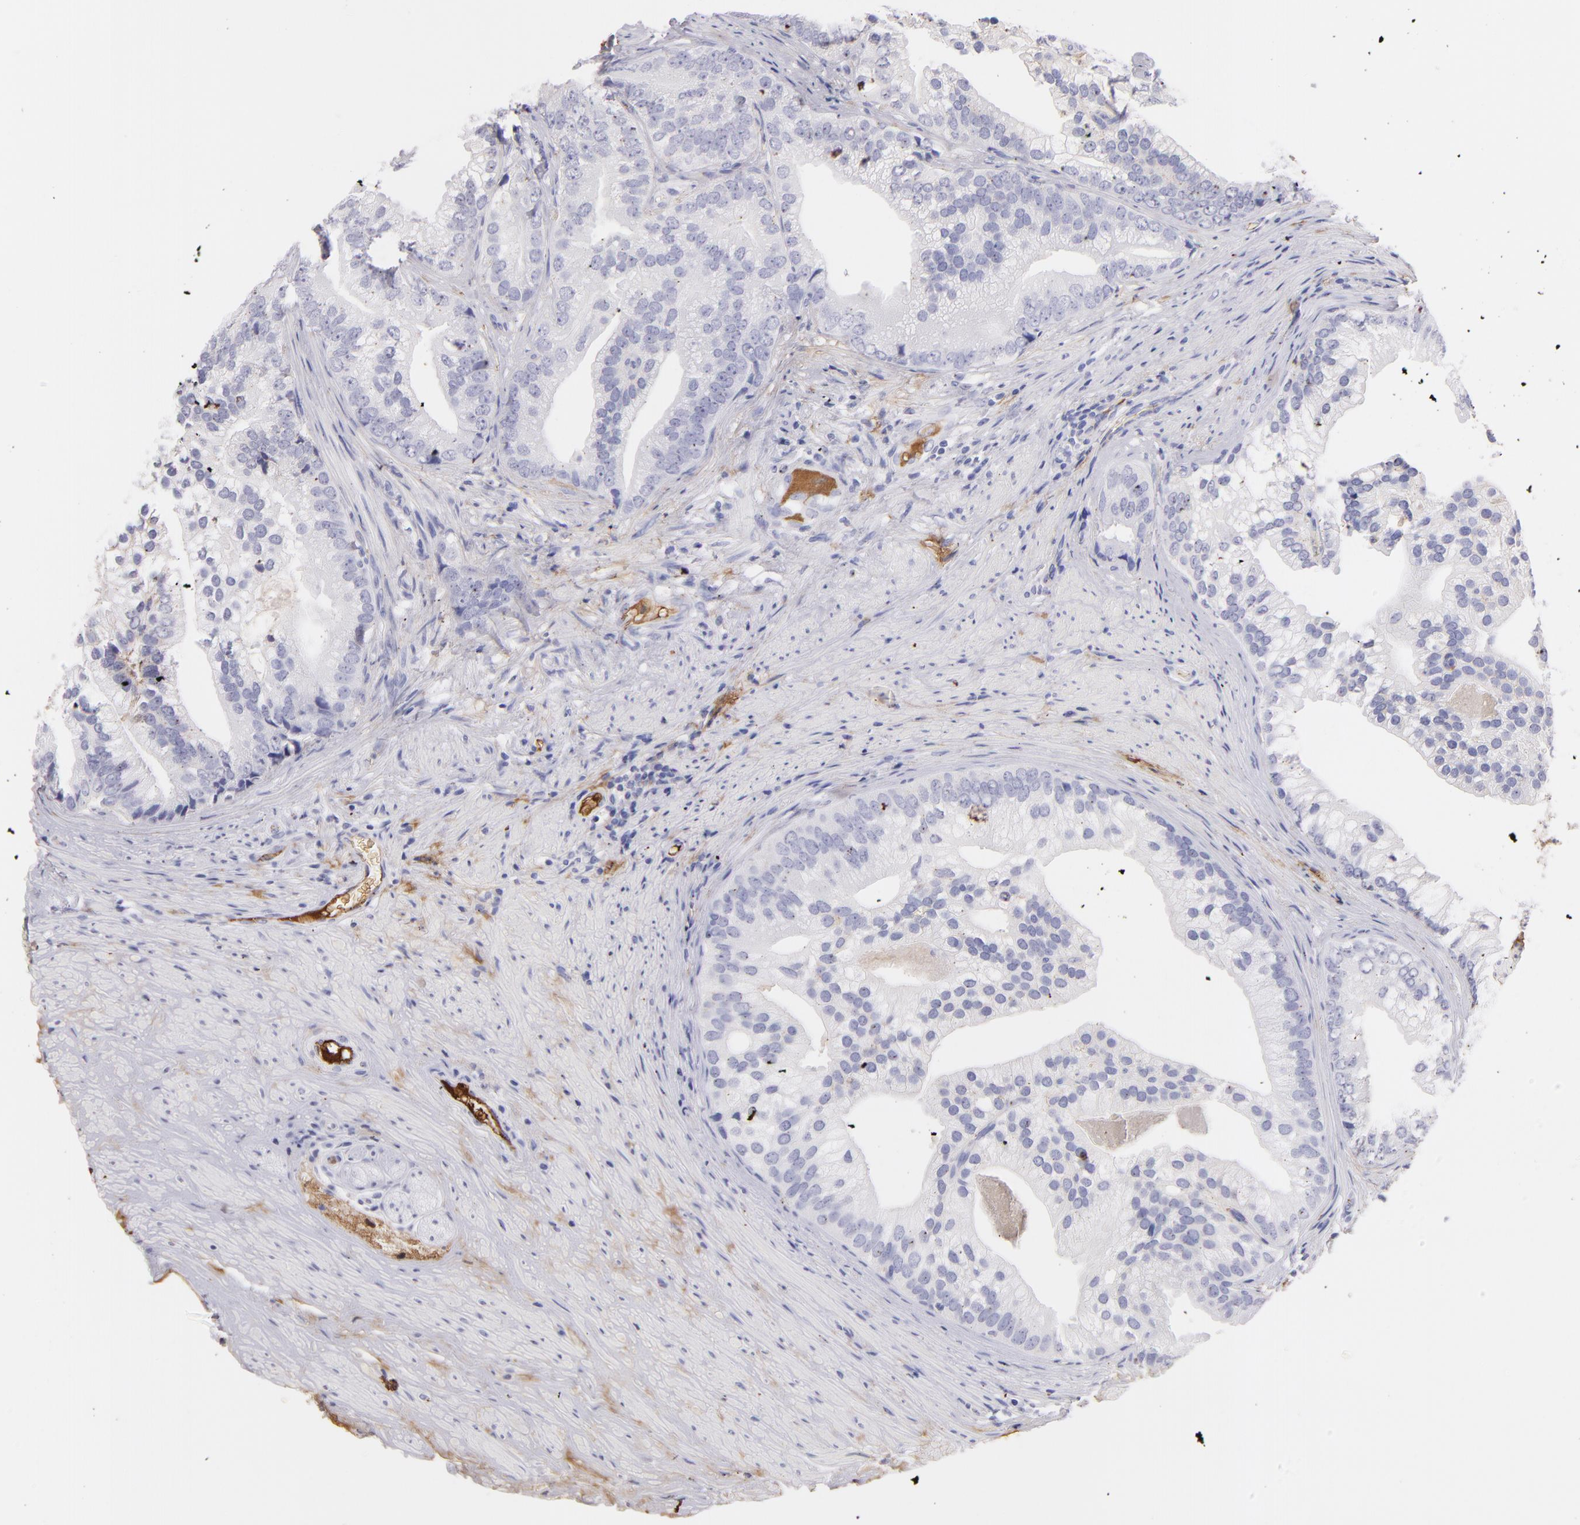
{"staining": {"intensity": "negative", "quantity": "none", "location": "none"}, "tissue": "prostate cancer", "cell_type": "Tumor cells", "image_type": "cancer", "snomed": [{"axis": "morphology", "description": "Adenocarcinoma, Low grade"}, {"axis": "topography", "description": "Prostate"}], "caption": "This is a image of immunohistochemistry (IHC) staining of prostate low-grade adenocarcinoma, which shows no expression in tumor cells.", "gene": "FGB", "patient": {"sex": "male", "age": 71}}